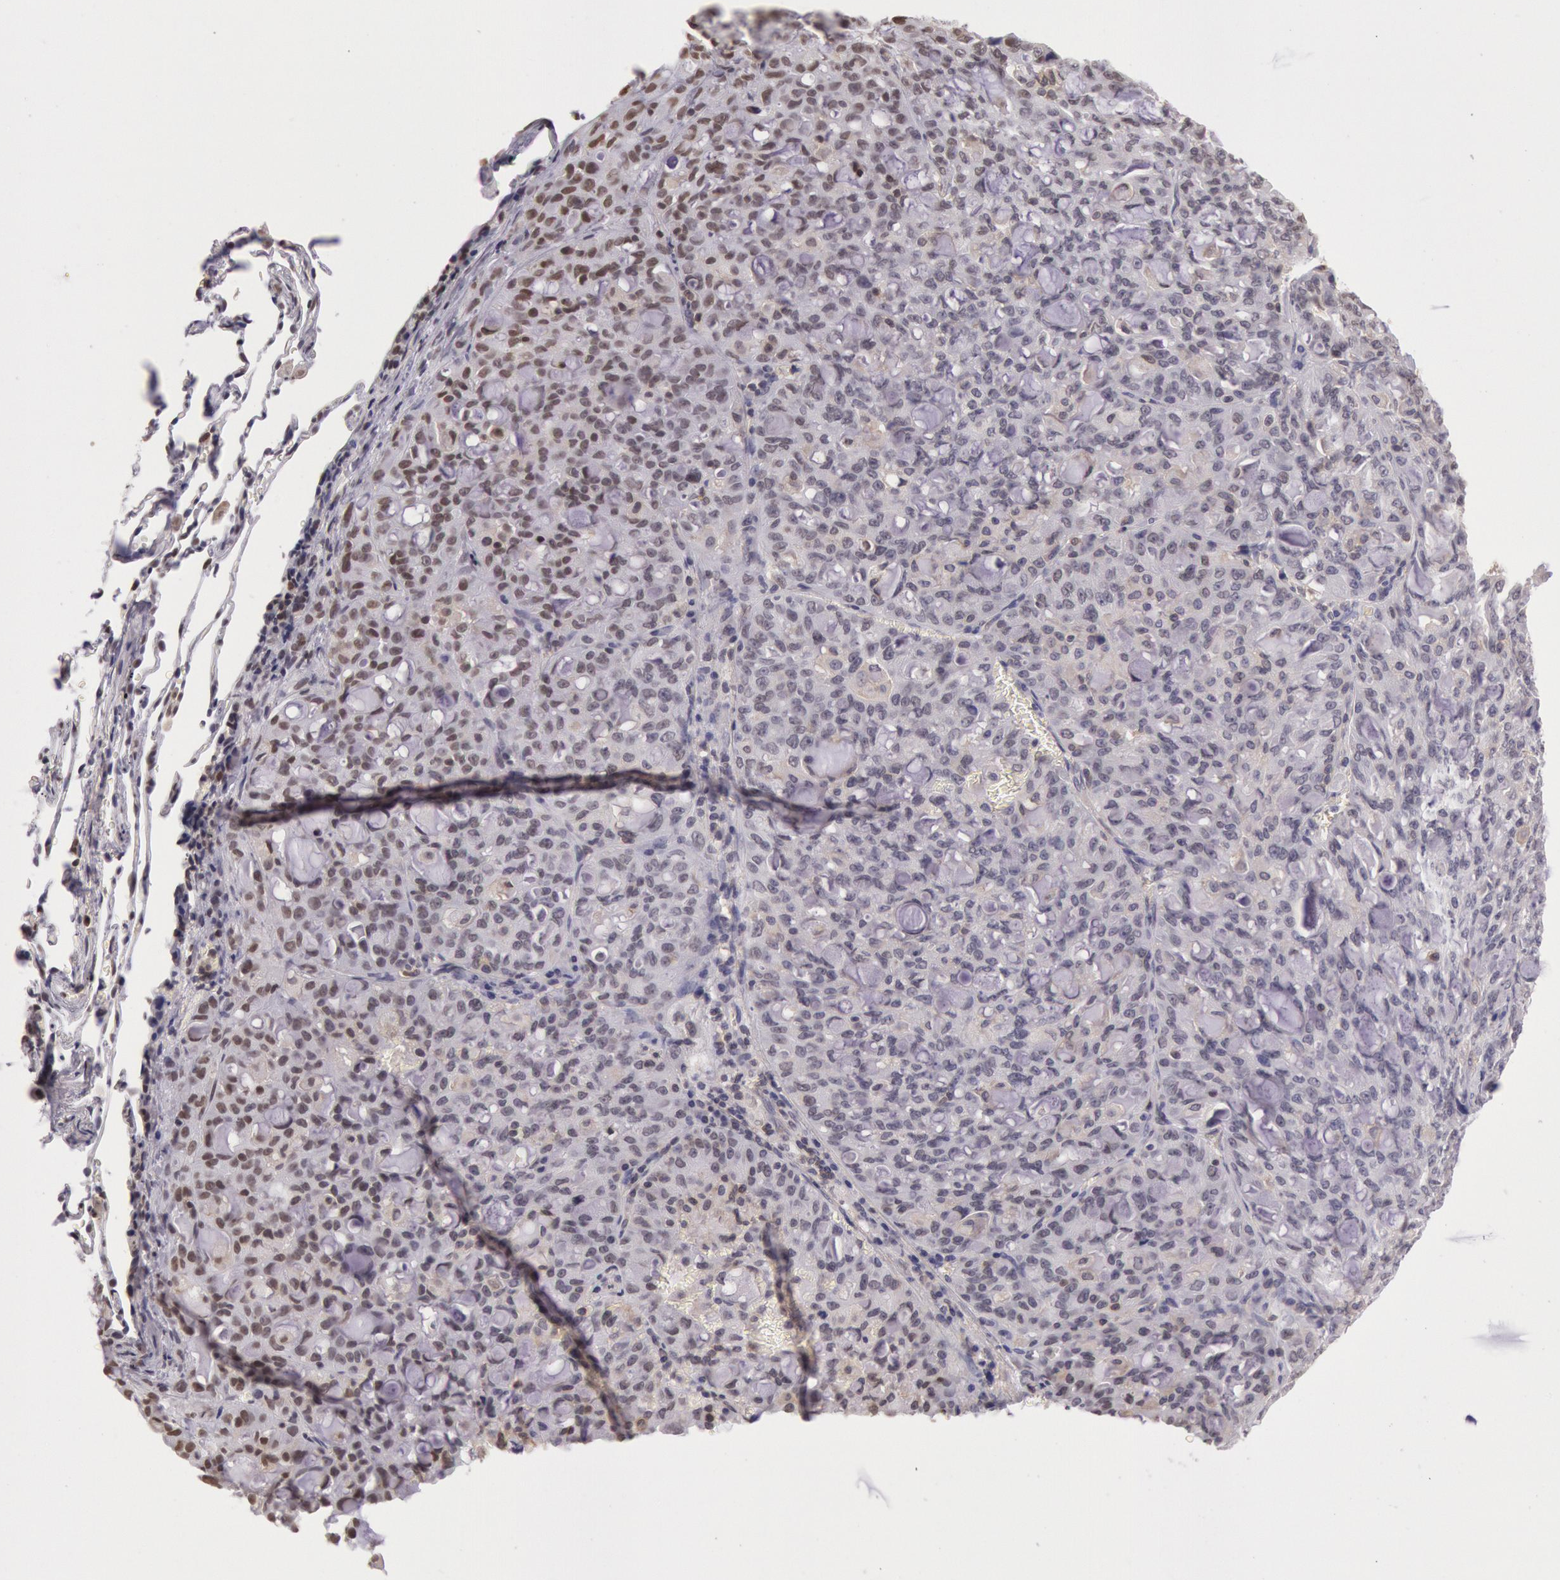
{"staining": {"intensity": "moderate", "quantity": "<25%", "location": "nuclear"}, "tissue": "lung cancer", "cell_type": "Tumor cells", "image_type": "cancer", "snomed": [{"axis": "morphology", "description": "Adenocarcinoma, NOS"}, {"axis": "topography", "description": "Lung"}], "caption": "Protein staining of adenocarcinoma (lung) tissue displays moderate nuclear positivity in approximately <25% of tumor cells.", "gene": "HIF1A", "patient": {"sex": "female", "age": 44}}